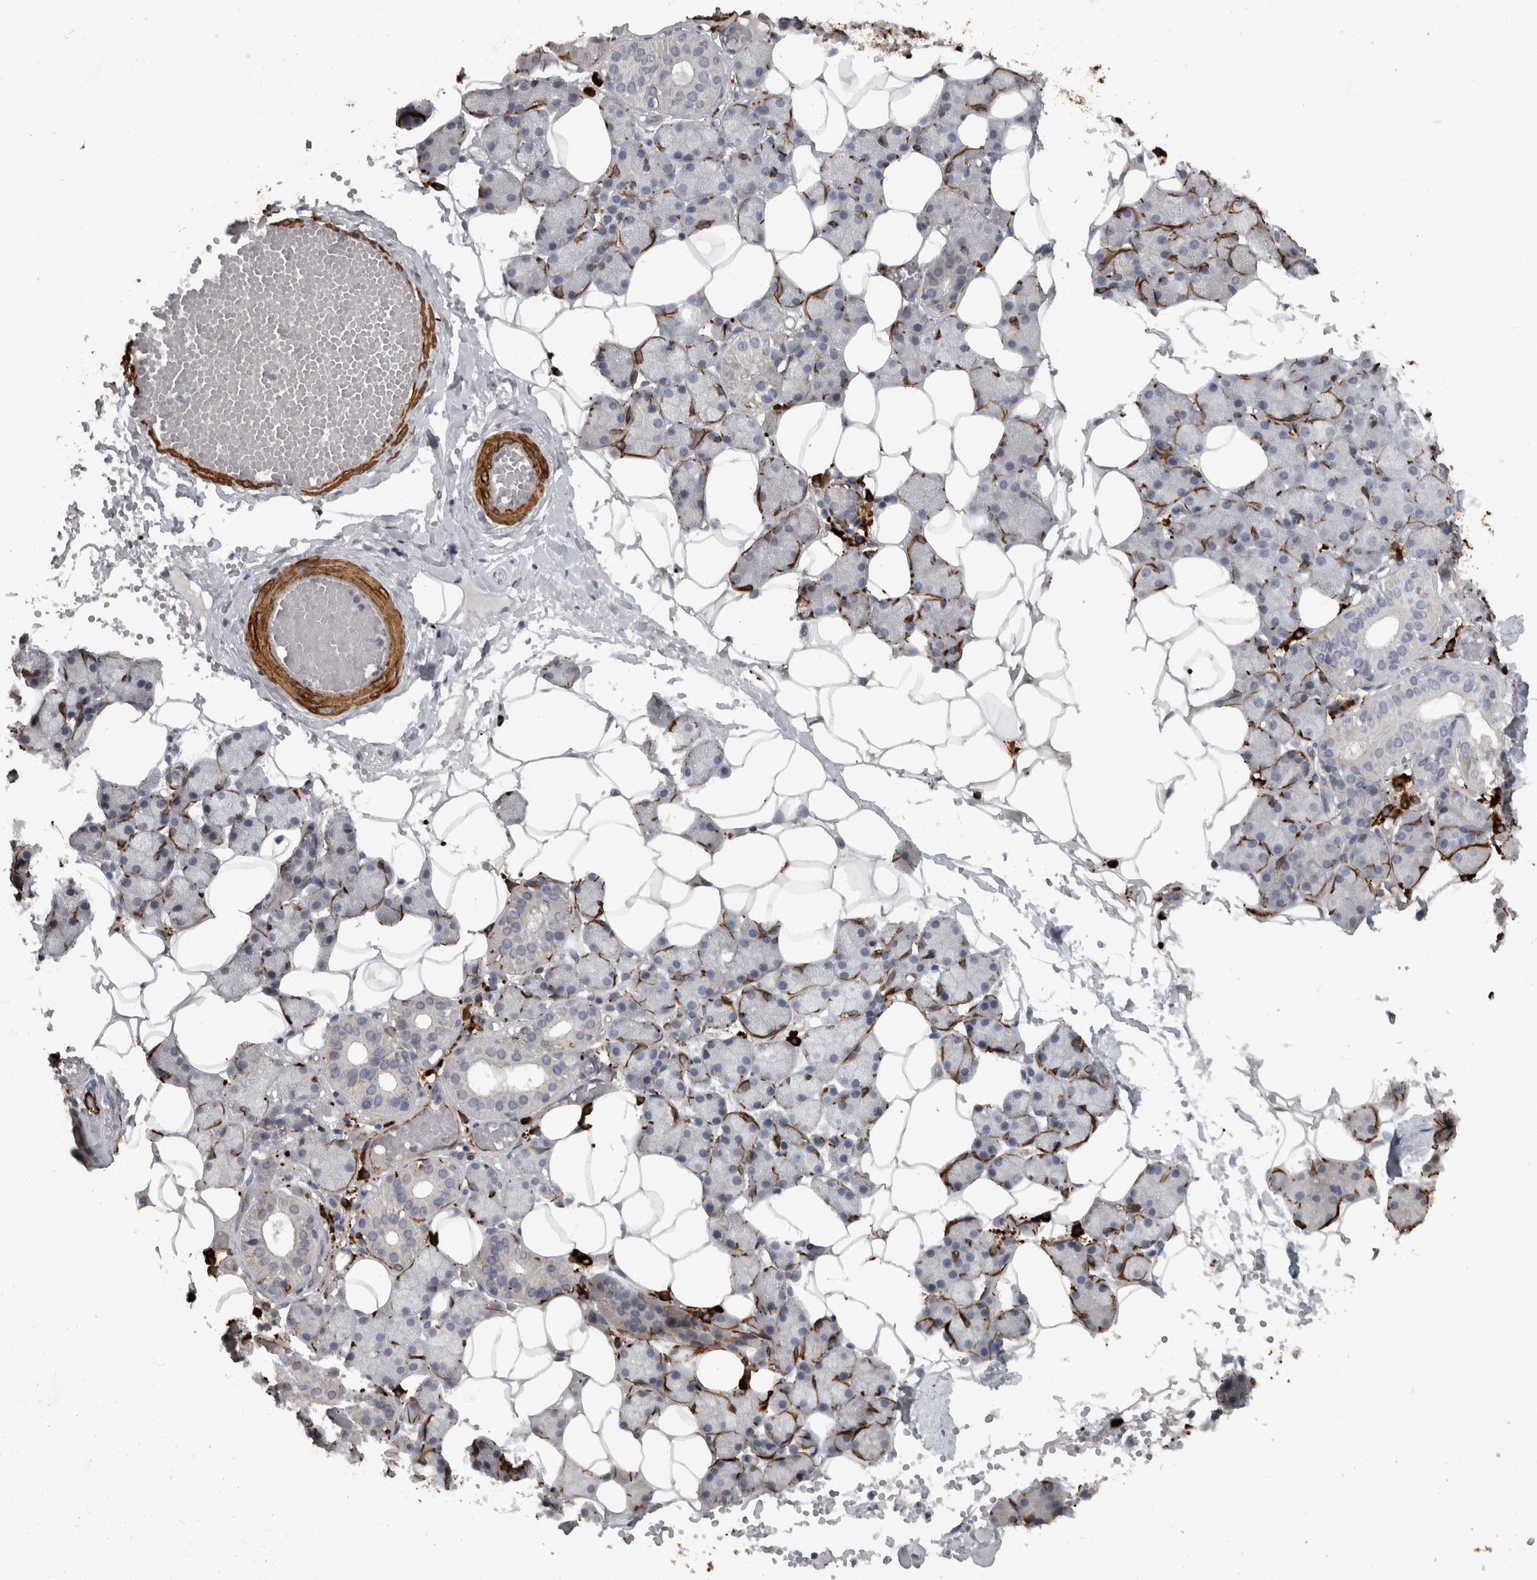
{"staining": {"intensity": "strong", "quantity": "<25%", "location": "cytoplasmic/membranous"}, "tissue": "salivary gland", "cell_type": "Glandular cells", "image_type": "normal", "snomed": [{"axis": "morphology", "description": "Normal tissue, NOS"}, {"axis": "topography", "description": "Salivary gland"}], "caption": "IHC histopathology image of normal human salivary gland stained for a protein (brown), which reveals medium levels of strong cytoplasmic/membranous positivity in approximately <25% of glandular cells.", "gene": "MASTL", "patient": {"sex": "female", "age": 33}}